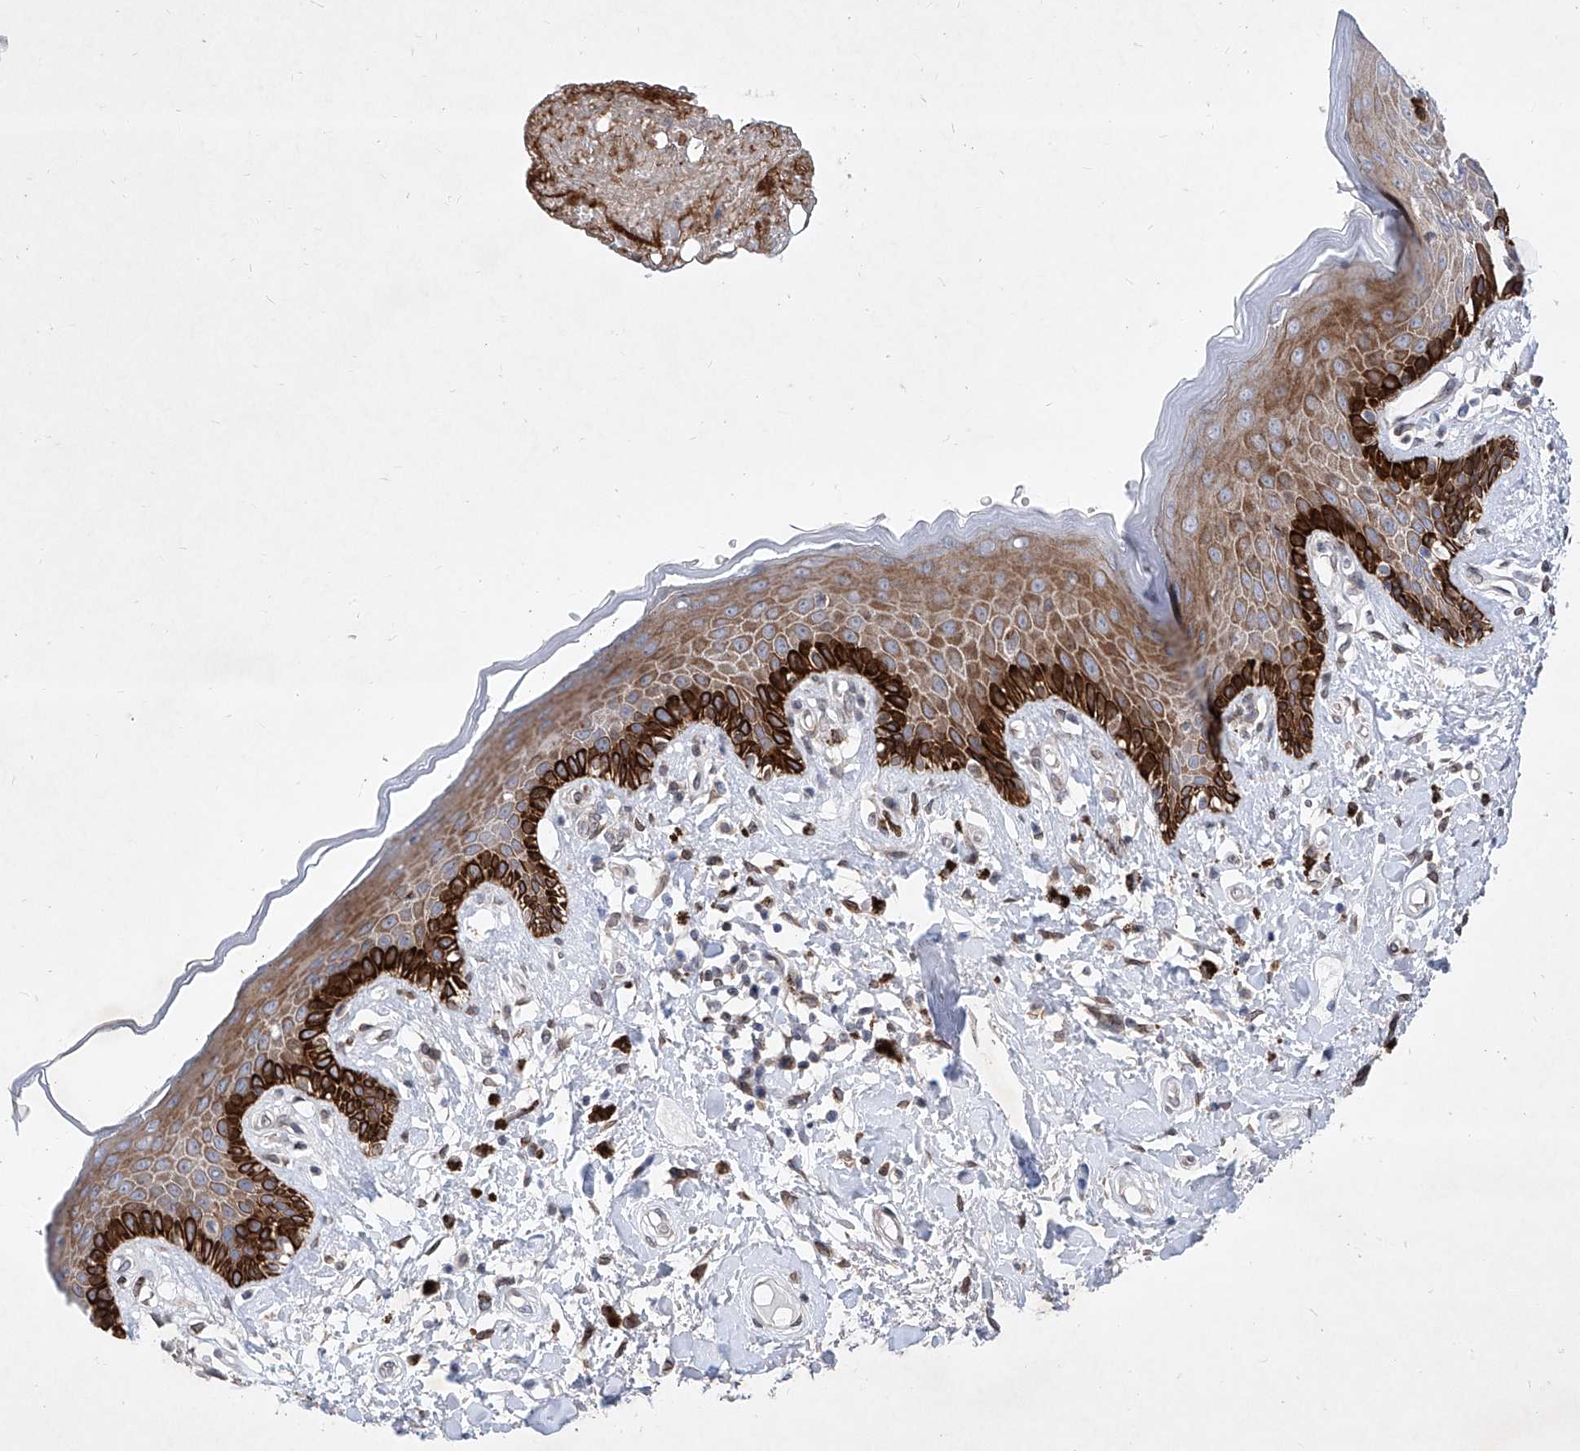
{"staining": {"intensity": "strong", "quantity": ">75%", "location": "cytoplasmic/membranous"}, "tissue": "skin", "cell_type": "Epidermal cells", "image_type": "normal", "snomed": [{"axis": "morphology", "description": "Normal tissue, NOS"}, {"axis": "topography", "description": "Anal"}], "caption": "Unremarkable skin displays strong cytoplasmic/membranous expression in about >75% of epidermal cells (IHC, brightfield microscopy, high magnification)..", "gene": "MX2", "patient": {"sex": "female", "age": 78}}